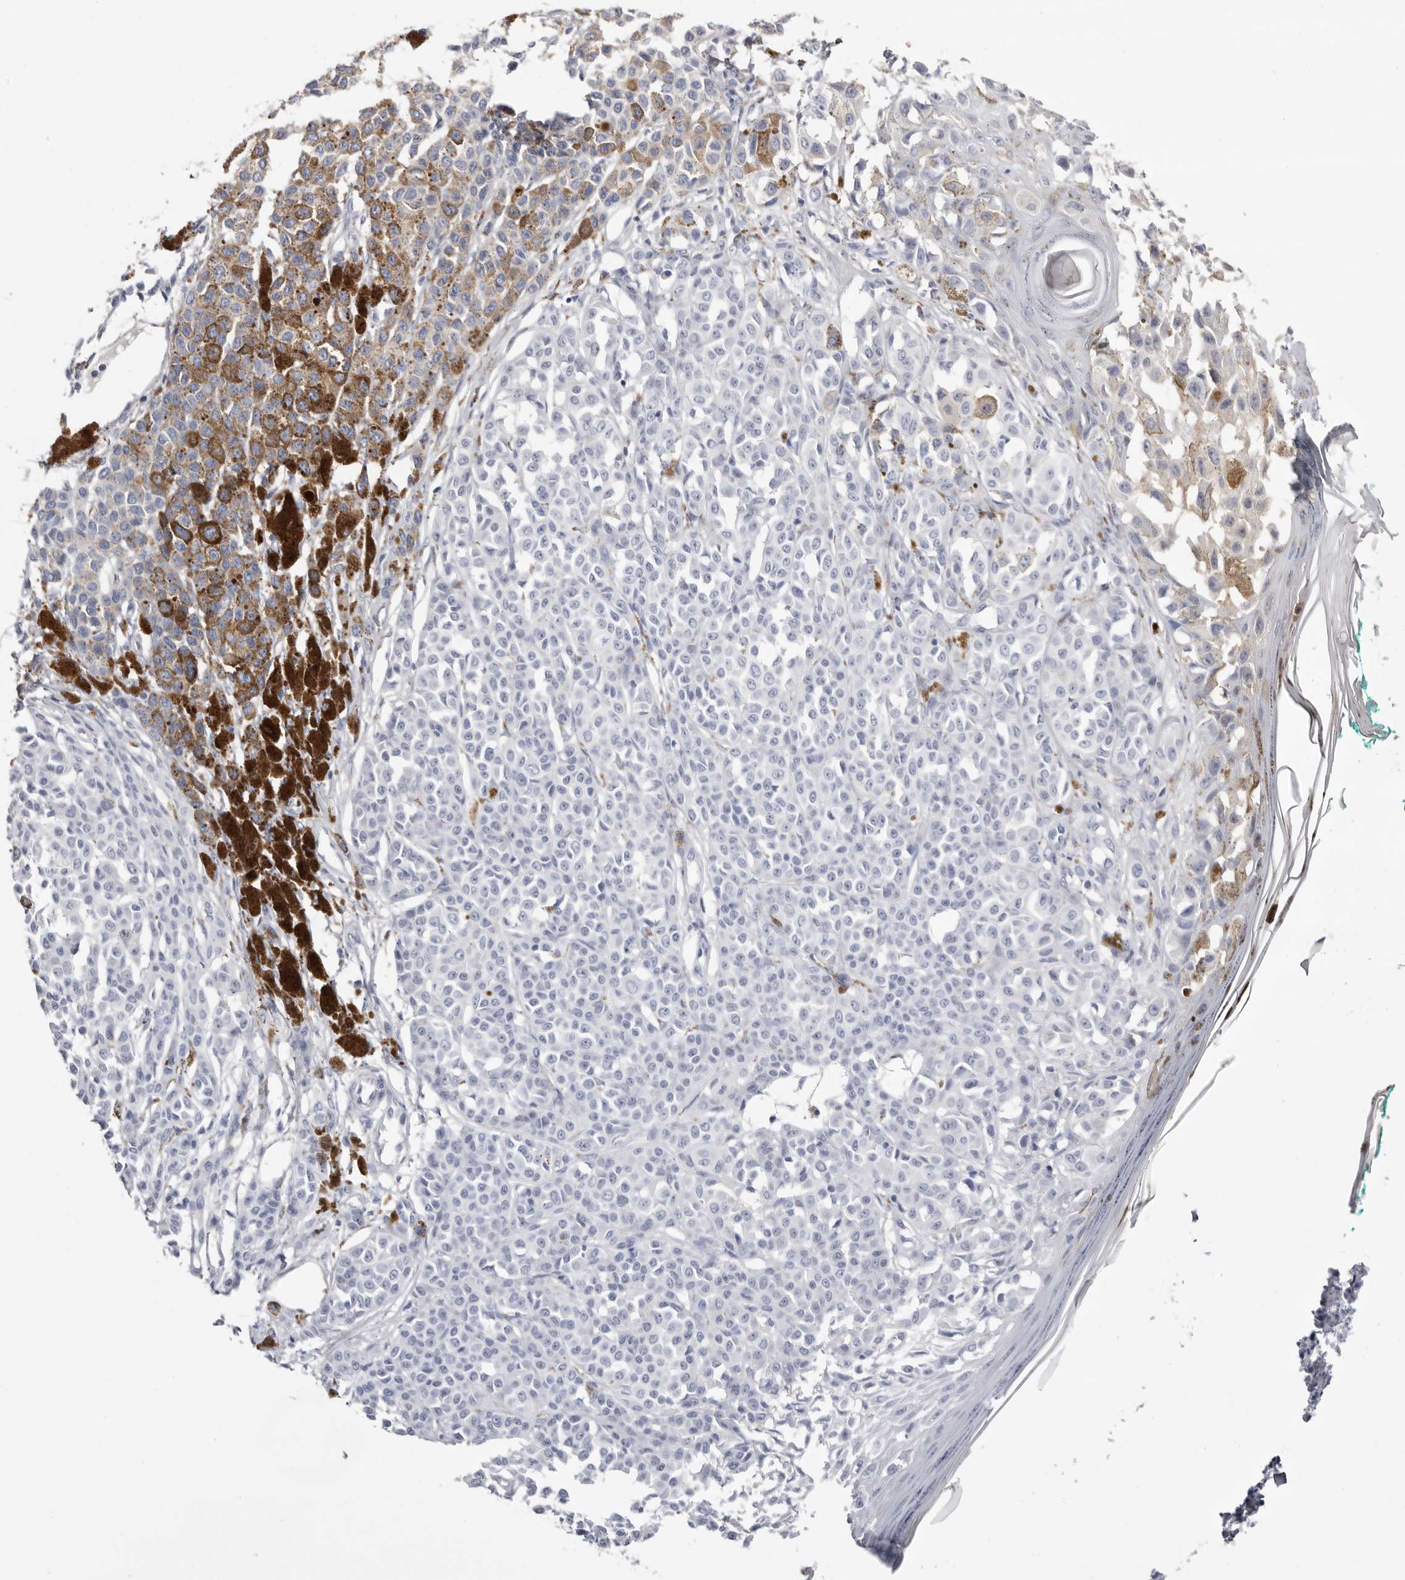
{"staining": {"intensity": "negative", "quantity": "none", "location": "none"}, "tissue": "melanoma", "cell_type": "Tumor cells", "image_type": "cancer", "snomed": [{"axis": "morphology", "description": "Malignant melanoma, NOS"}, {"axis": "topography", "description": "Skin of leg"}], "caption": "This is an IHC photomicrograph of human malignant melanoma. There is no staining in tumor cells.", "gene": "LPO", "patient": {"sex": "female", "age": 72}}